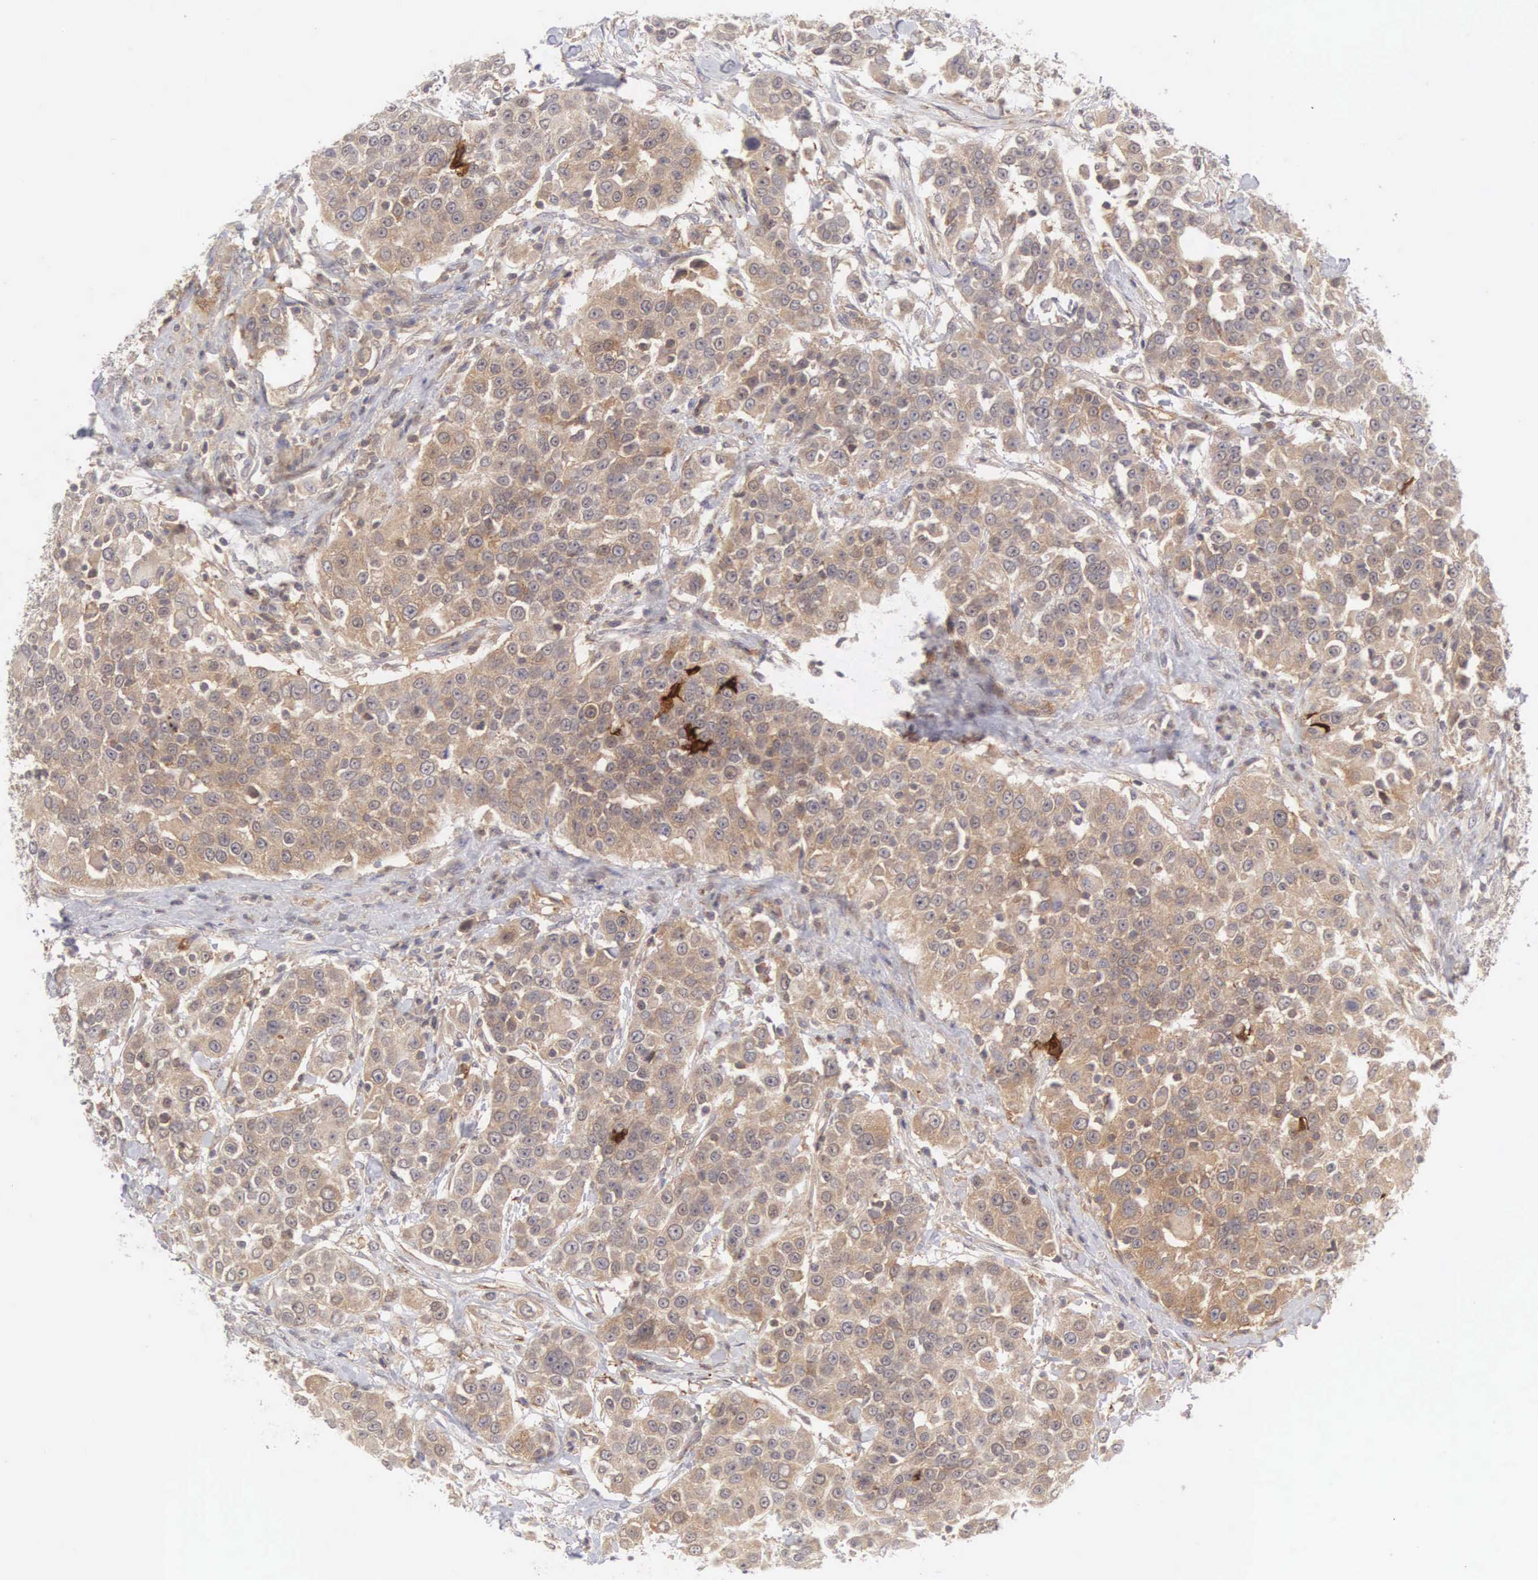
{"staining": {"intensity": "weak", "quantity": ">75%", "location": "cytoplasmic/membranous"}, "tissue": "urothelial cancer", "cell_type": "Tumor cells", "image_type": "cancer", "snomed": [{"axis": "morphology", "description": "Urothelial carcinoma, High grade"}, {"axis": "topography", "description": "Urinary bladder"}], "caption": "Urothelial cancer was stained to show a protein in brown. There is low levels of weak cytoplasmic/membranous positivity in approximately >75% of tumor cells.", "gene": "CD1A", "patient": {"sex": "female", "age": 80}}